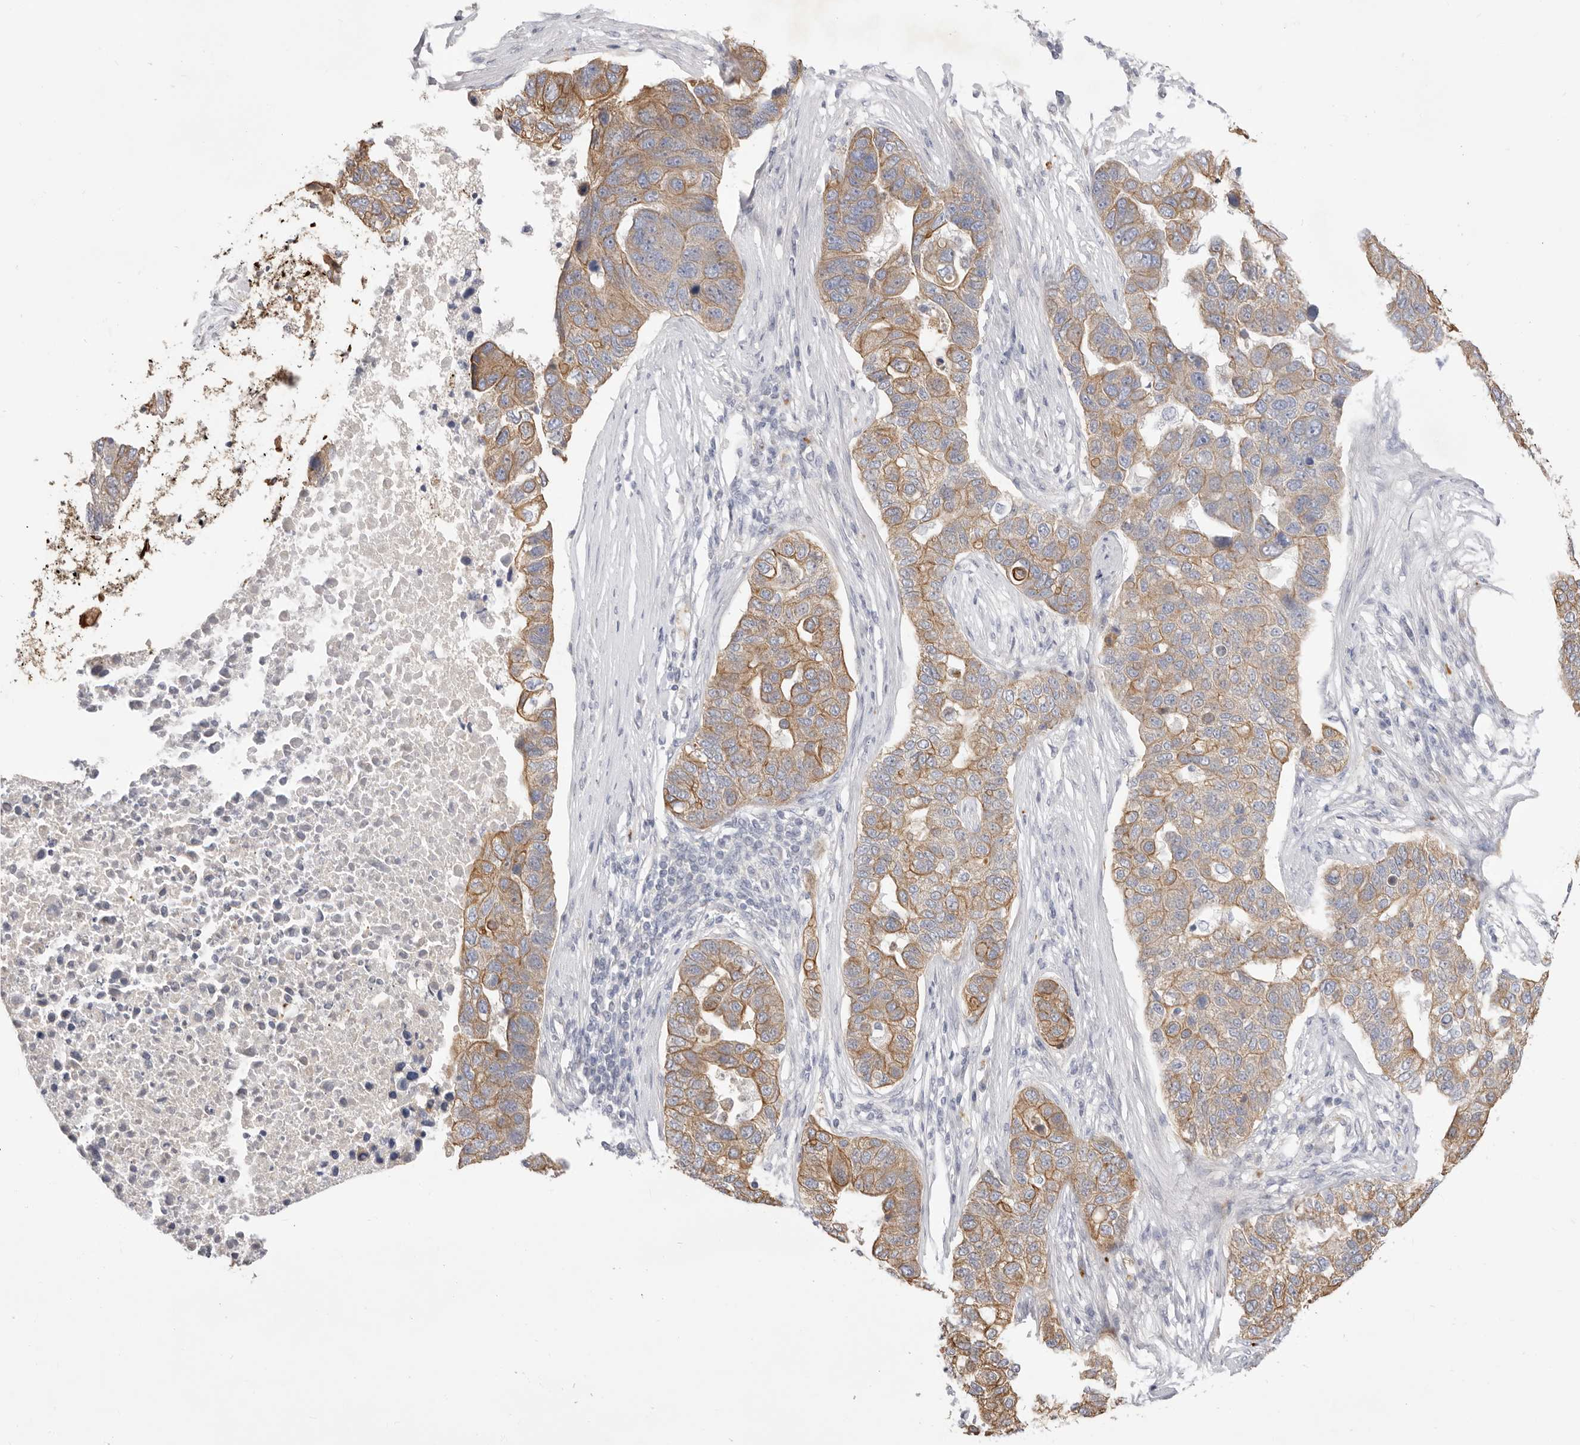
{"staining": {"intensity": "moderate", "quantity": ">75%", "location": "cytoplasmic/membranous"}, "tissue": "pancreatic cancer", "cell_type": "Tumor cells", "image_type": "cancer", "snomed": [{"axis": "morphology", "description": "Adenocarcinoma, NOS"}, {"axis": "topography", "description": "Pancreas"}], "caption": "There is medium levels of moderate cytoplasmic/membranous expression in tumor cells of adenocarcinoma (pancreatic), as demonstrated by immunohistochemical staining (brown color).", "gene": "USH1C", "patient": {"sex": "female", "age": 61}}